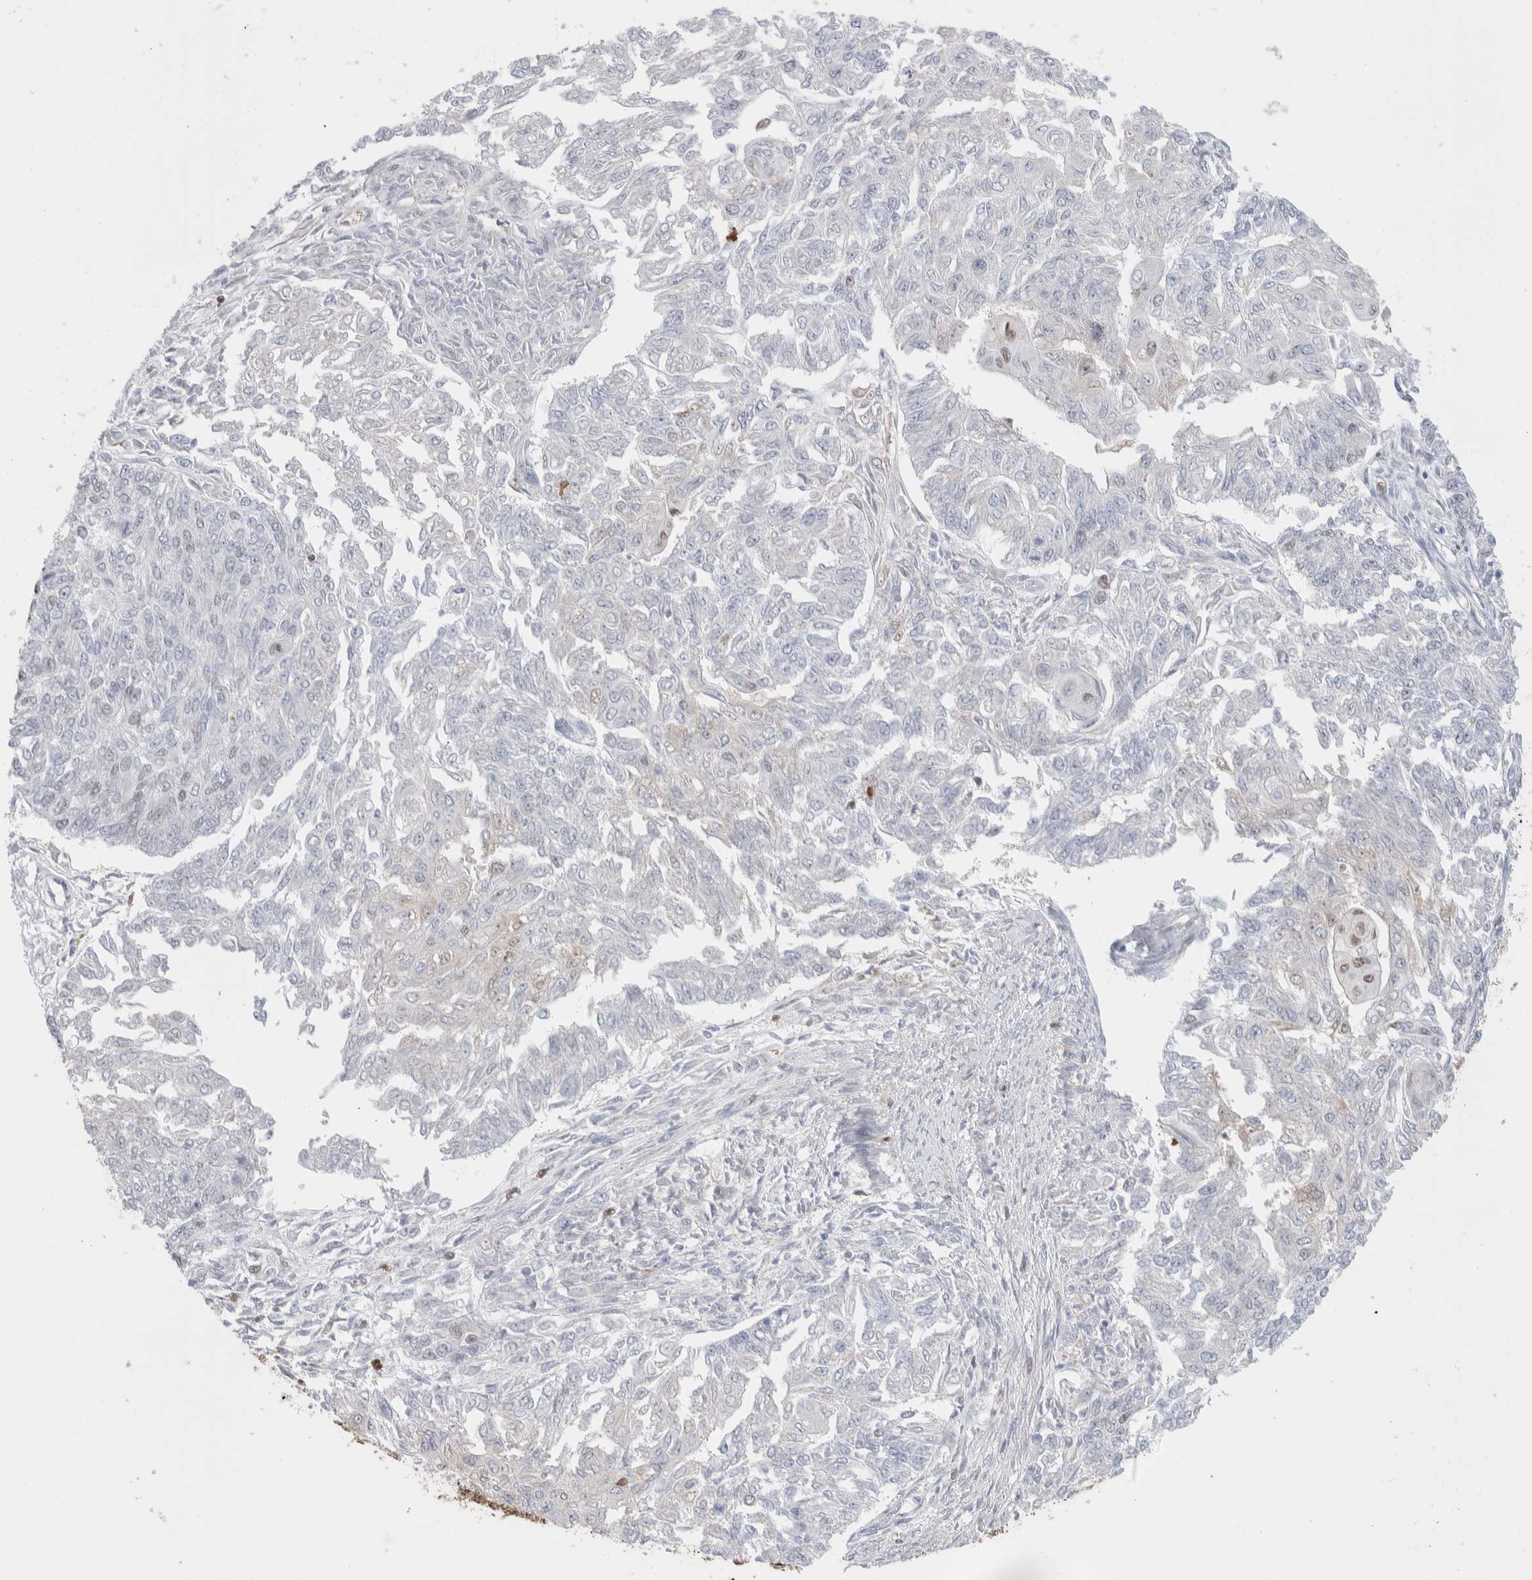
{"staining": {"intensity": "negative", "quantity": "none", "location": "none"}, "tissue": "endometrial cancer", "cell_type": "Tumor cells", "image_type": "cancer", "snomed": [{"axis": "morphology", "description": "Adenocarcinoma, NOS"}, {"axis": "topography", "description": "Endometrium"}], "caption": "DAB (3,3'-diaminobenzidine) immunohistochemical staining of endometrial adenocarcinoma displays no significant expression in tumor cells.", "gene": "RNASEK-C17orf49", "patient": {"sex": "female", "age": 32}}